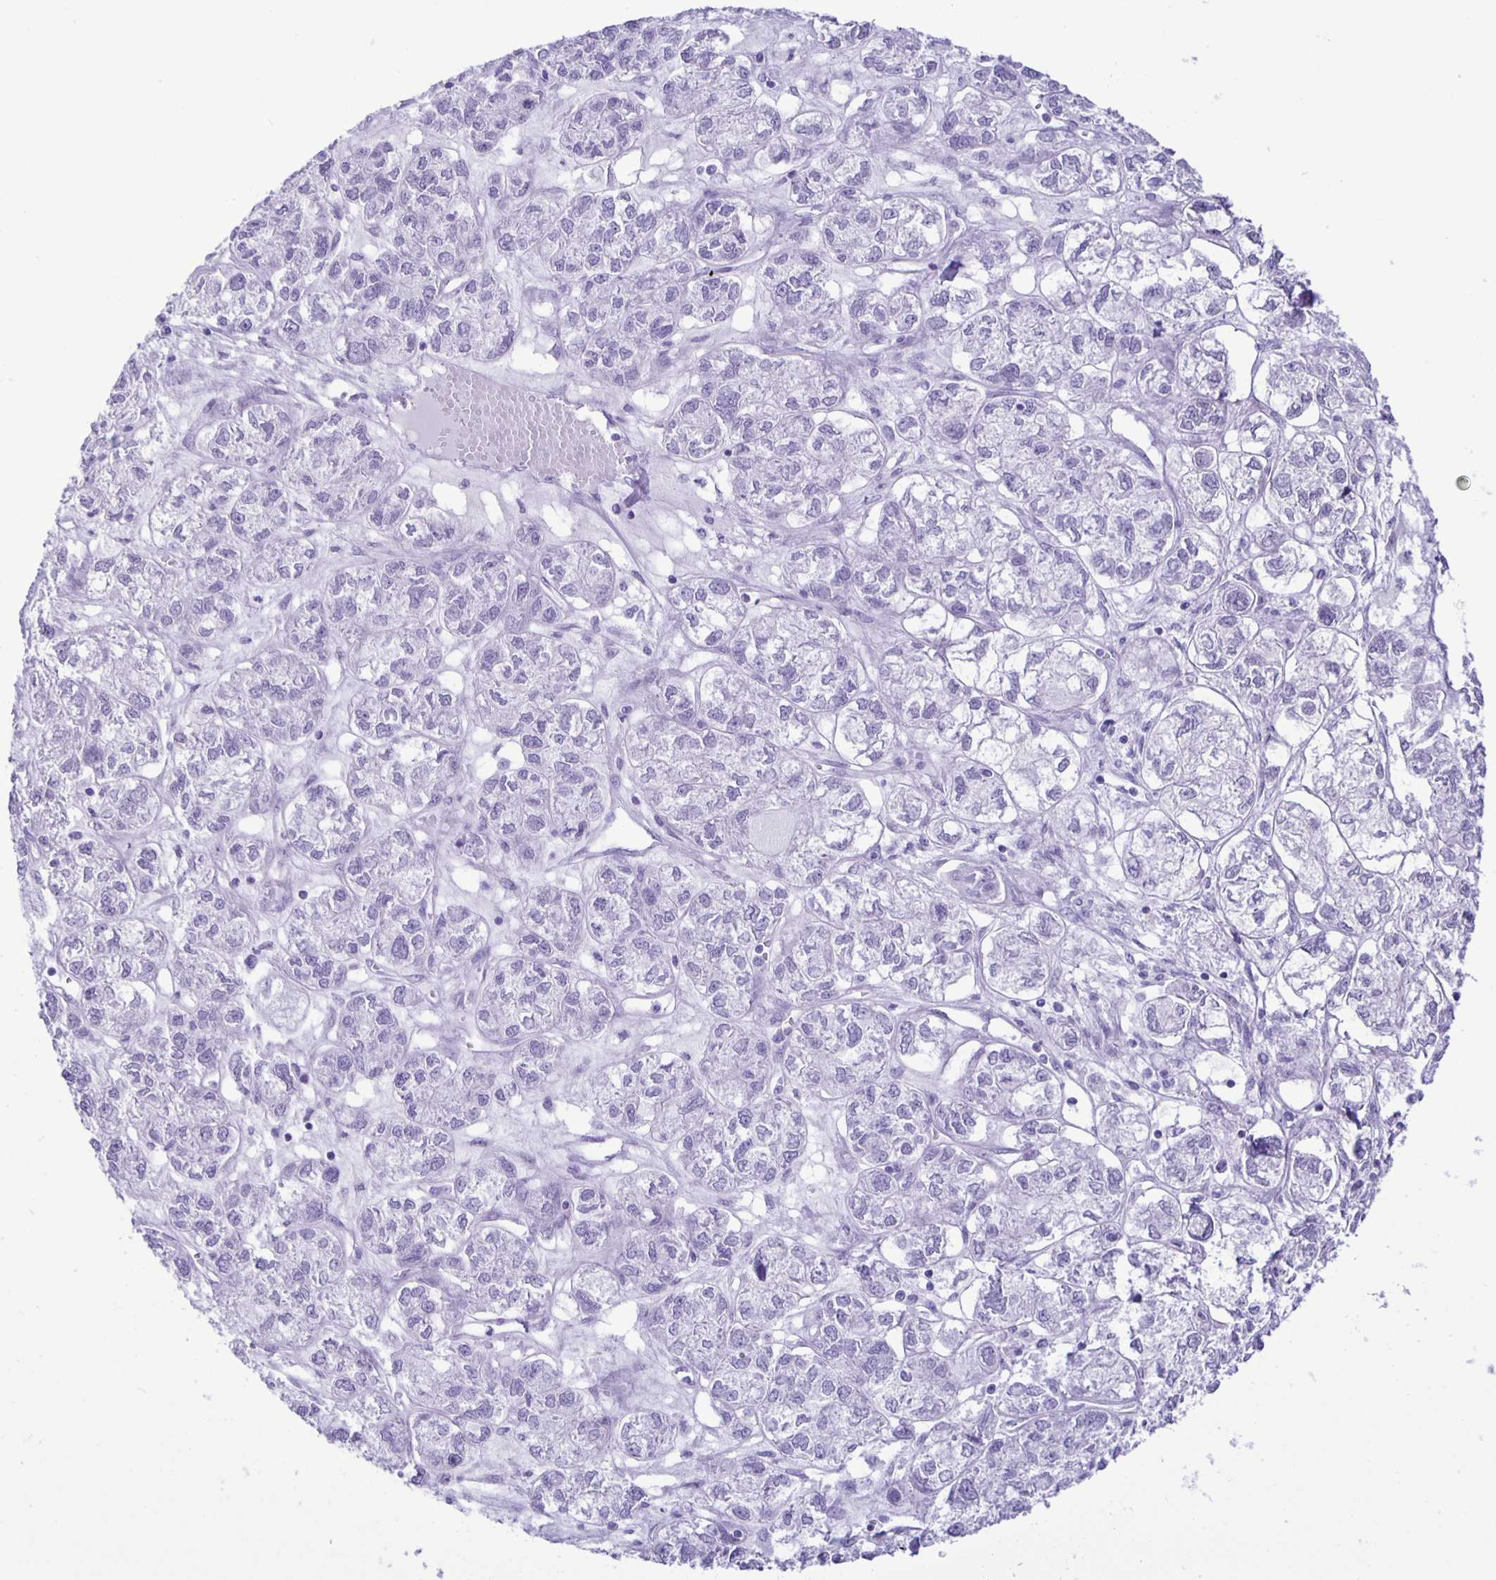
{"staining": {"intensity": "negative", "quantity": "none", "location": "none"}, "tissue": "ovarian cancer", "cell_type": "Tumor cells", "image_type": "cancer", "snomed": [{"axis": "morphology", "description": "Carcinoma, endometroid"}, {"axis": "topography", "description": "Ovary"}], "caption": "There is no significant staining in tumor cells of endometroid carcinoma (ovarian).", "gene": "EZHIP", "patient": {"sex": "female", "age": 64}}